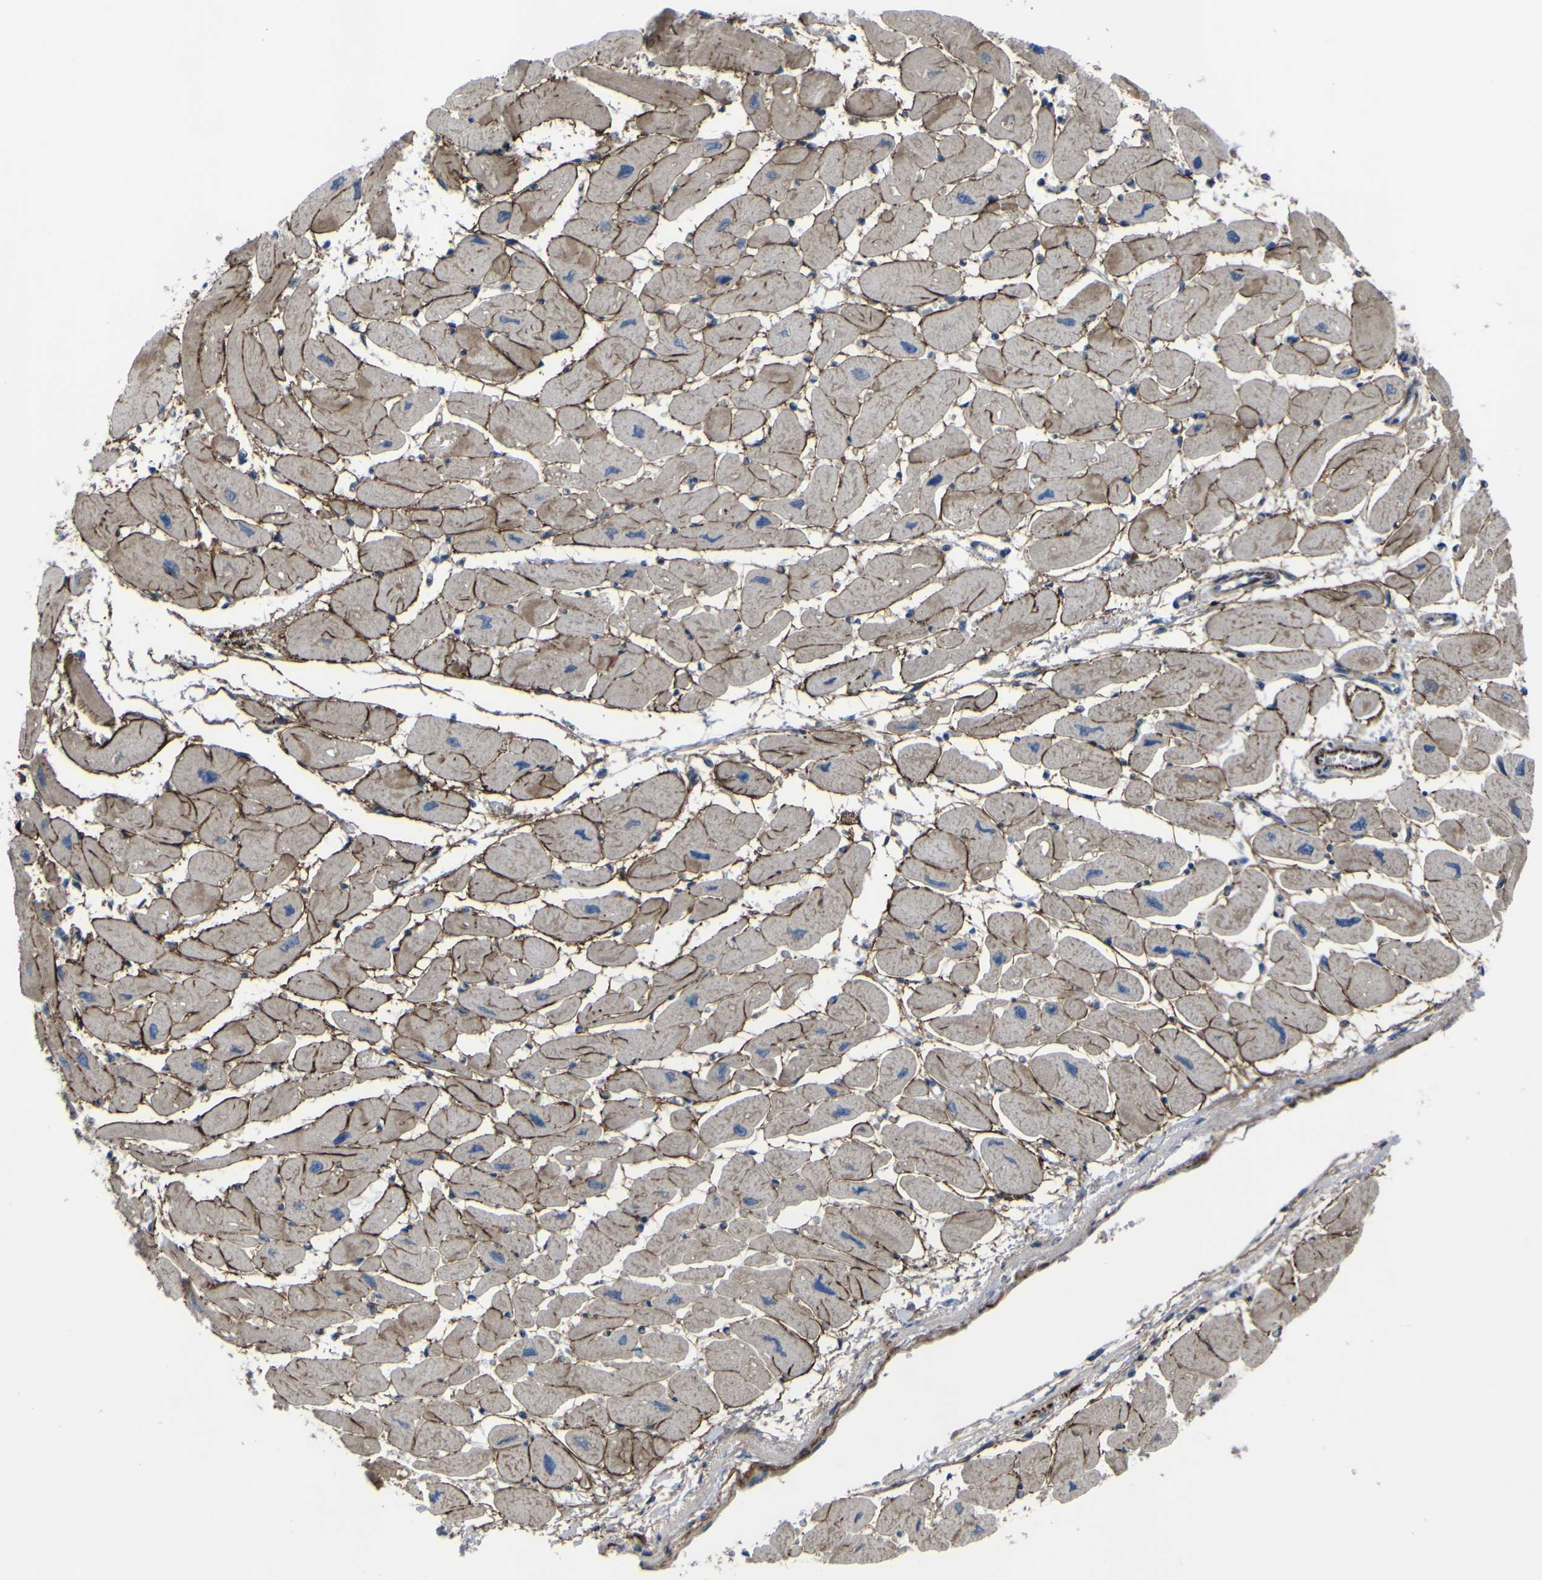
{"staining": {"intensity": "moderate", "quantity": ">75%", "location": "cytoplasmic/membranous"}, "tissue": "heart muscle", "cell_type": "Cardiomyocytes", "image_type": "normal", "snomed": [{"axis": "morphology", "description": "Normal tissue, NOS"}, {"axis": "topography", "description": "Heart"}], "caption": "This photomicrograph shows IHC staining of normal heart muscle, with medium moderate cytoplasmic/membranous staining in about >75% of cardiomyocytes.", "gene": "GPLD1", "patient": {"sex": "female", "age": 54}}